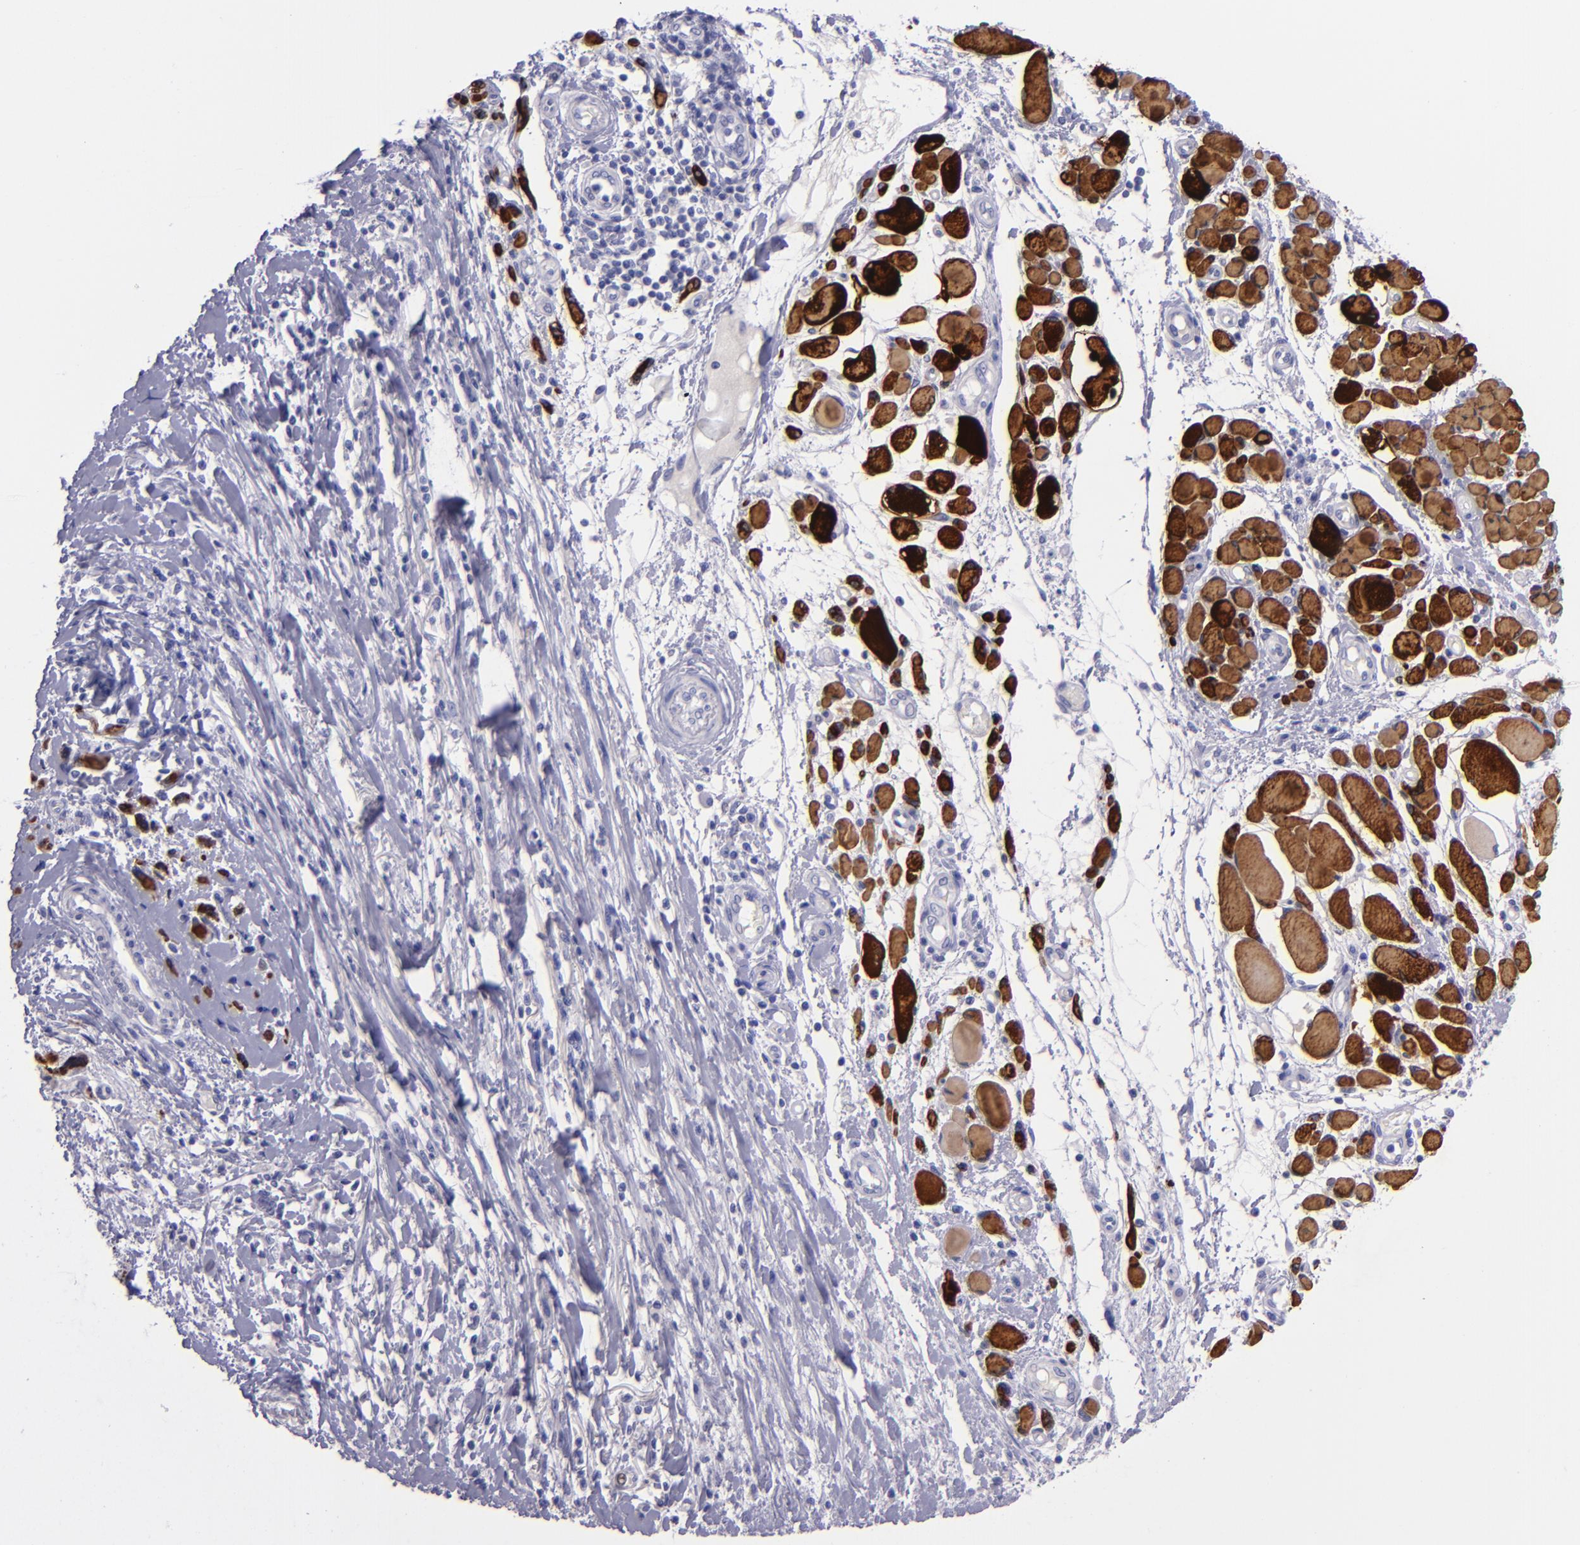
{"staining": {"intensity": "negative", "quantity": "none", "location": "none"}, "tissue": "melanoma", "cell_type": "Tumor cells", "image_type": "cancer", "snomed": [{"axis": "morphology", "description": "Malignant melanoma, NOS"}, {"axis": "topography", "description": "Skin"}], "caption": "Immunohistochemistry (IHC) micrograph of melanoma stained for a protein (brown), which demonstrates no positivity in tumor cells. The staining is performed using DAB (3,3'-diaminobenzidine) brown chromogen with nuclei counter-stained in using hematoxylin.", "gene": "TNNT3", "patient": {"sex": "male", "age": 91}}